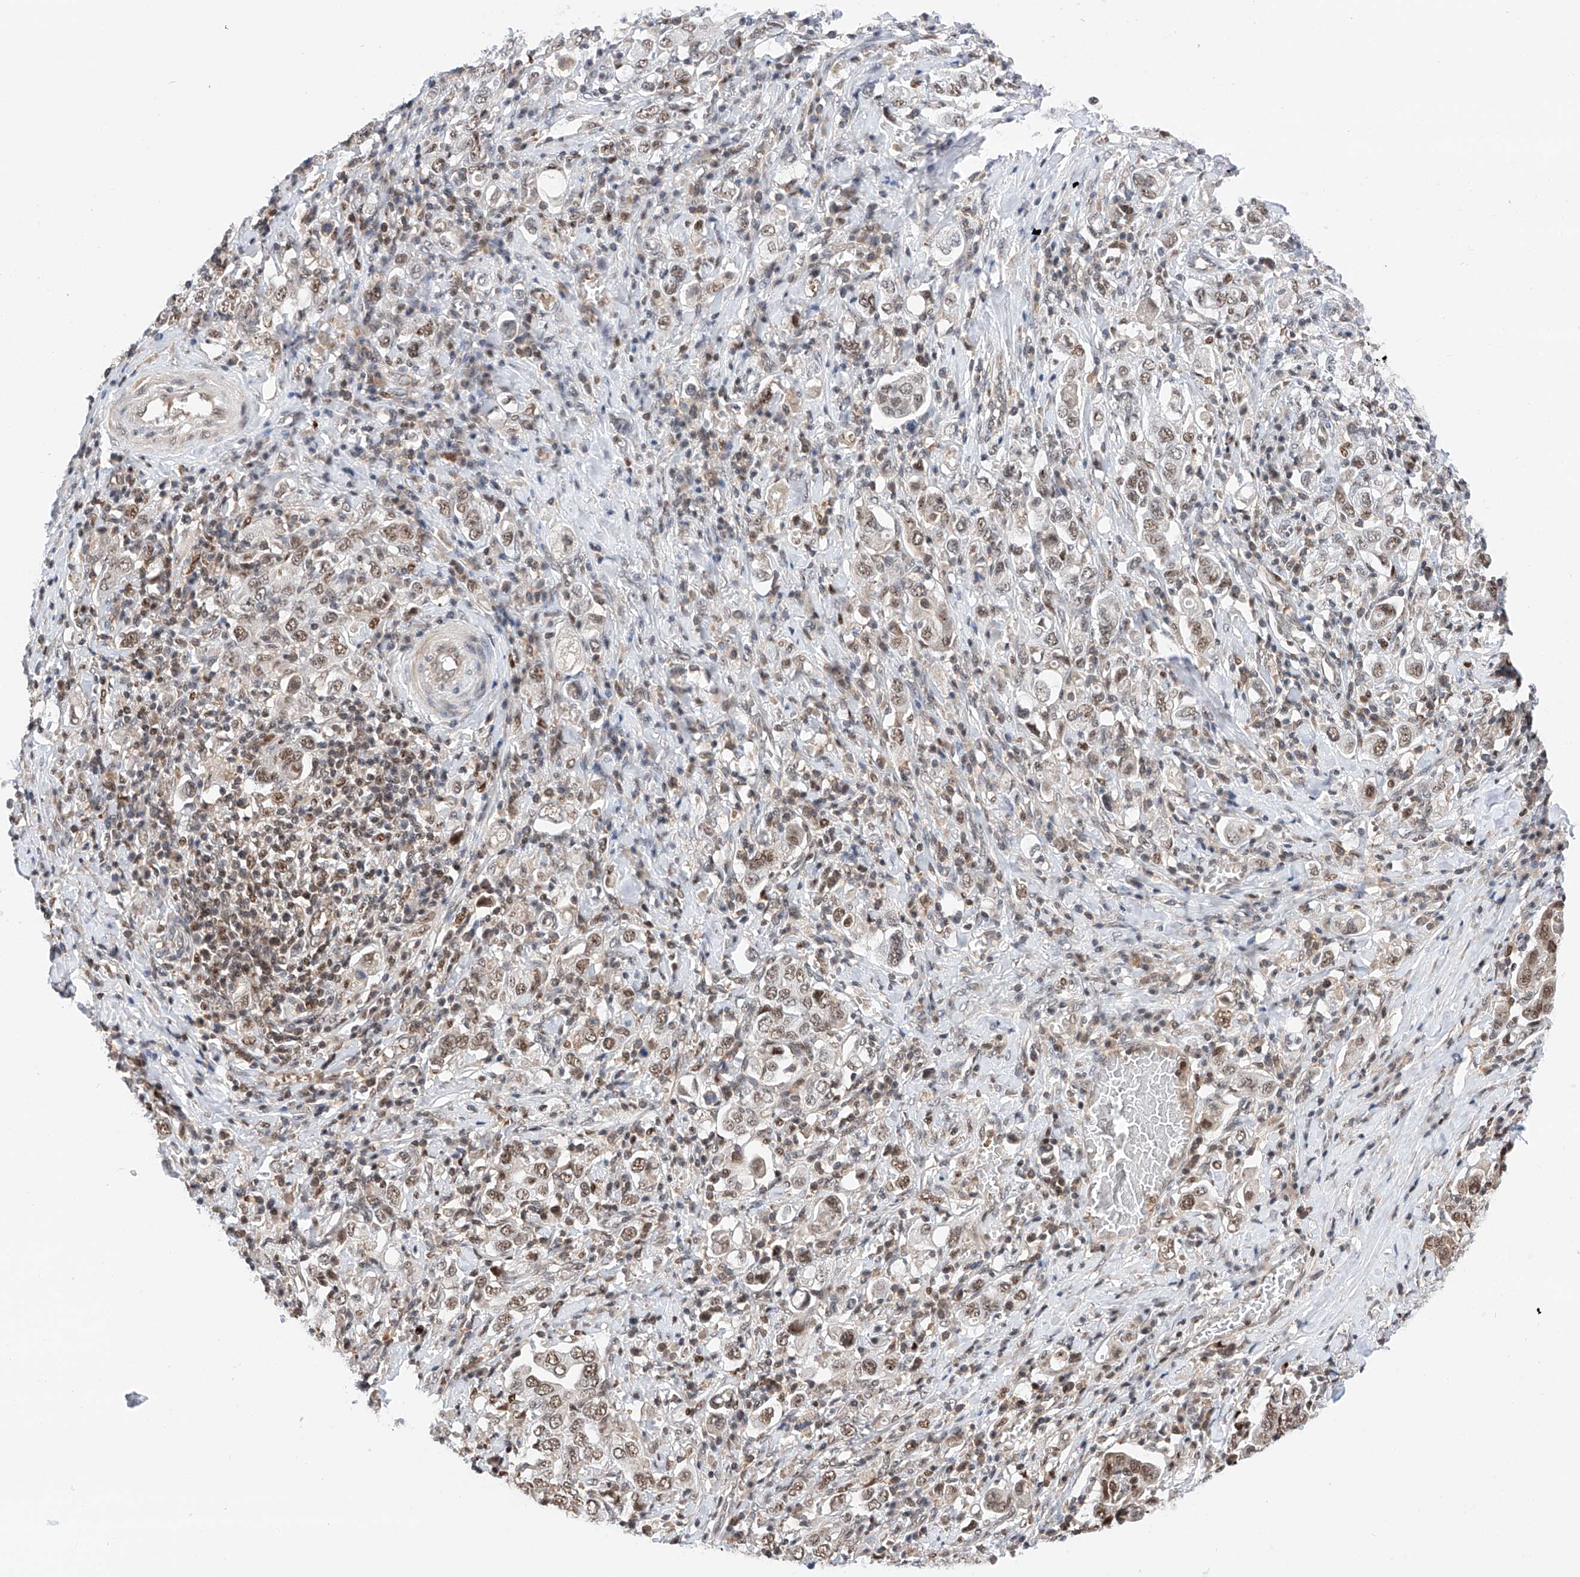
{"staining": {"intensity": "moderate", "quantity": ">75%", "location": "nuclear"}, "tissue": "stomach cancer", "cell_type": "Tumor cells", "image_type": "cancer", "snomed": [{"axis": "morphology", "description": "Adenocarcinoma, NOS"}, {"axis": "topography", "description": "Stomach, upper"}], "caption": "Tumor cells show medium levels of moderate nuclear staining in approximately >75% of cells in human stomach adenocarcinoma.", "gene": "SNRNP200", "patient": {"sex": "male", "age": 62}}